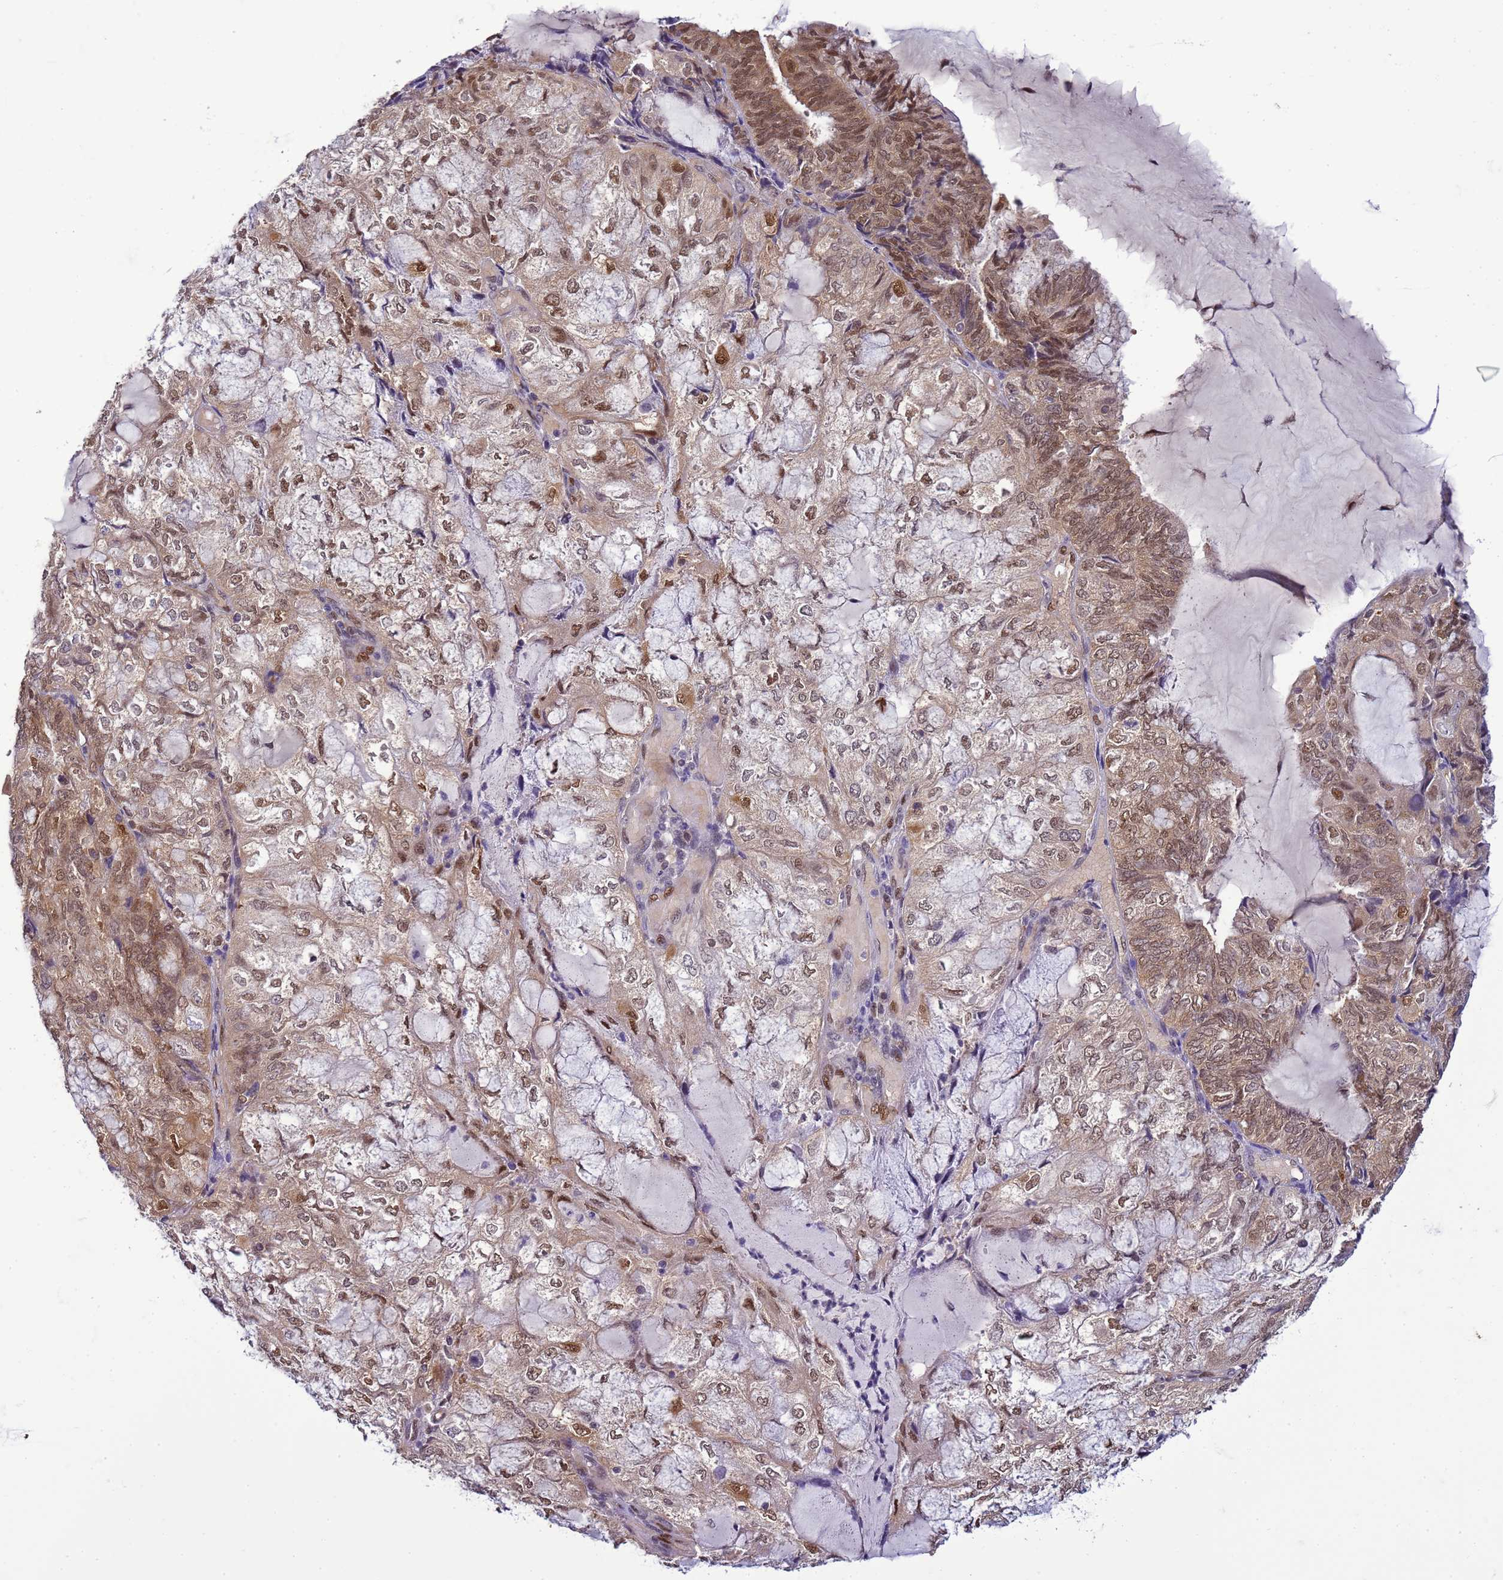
{"staining": {"intensity": "moderate", "quantity": ">75%", "location": "cytoplasmic/membranous,nuclear"}, "tissue": "endometrial cancer", "cell_type": "Tumor cells", "image_type": "cancer", "snomed": [{"axis": "morphology", "description": "Adenocarcinoma, NOS"}, {"axis": "topography", "description": "Endometrium"}], "caption": "A medium amount of moderate cytoplasmic/membranous and nuclear positivity is identified in approximately >75% of tumor cells in adenocarcinoma (endometrial) tissue. (Stains: DAB in brown, nuclei in blue, Microscopy: brightfield microscopy at high magnification).", "gene": "DDI2", "patient": {"sex": "female", "age": 81}}